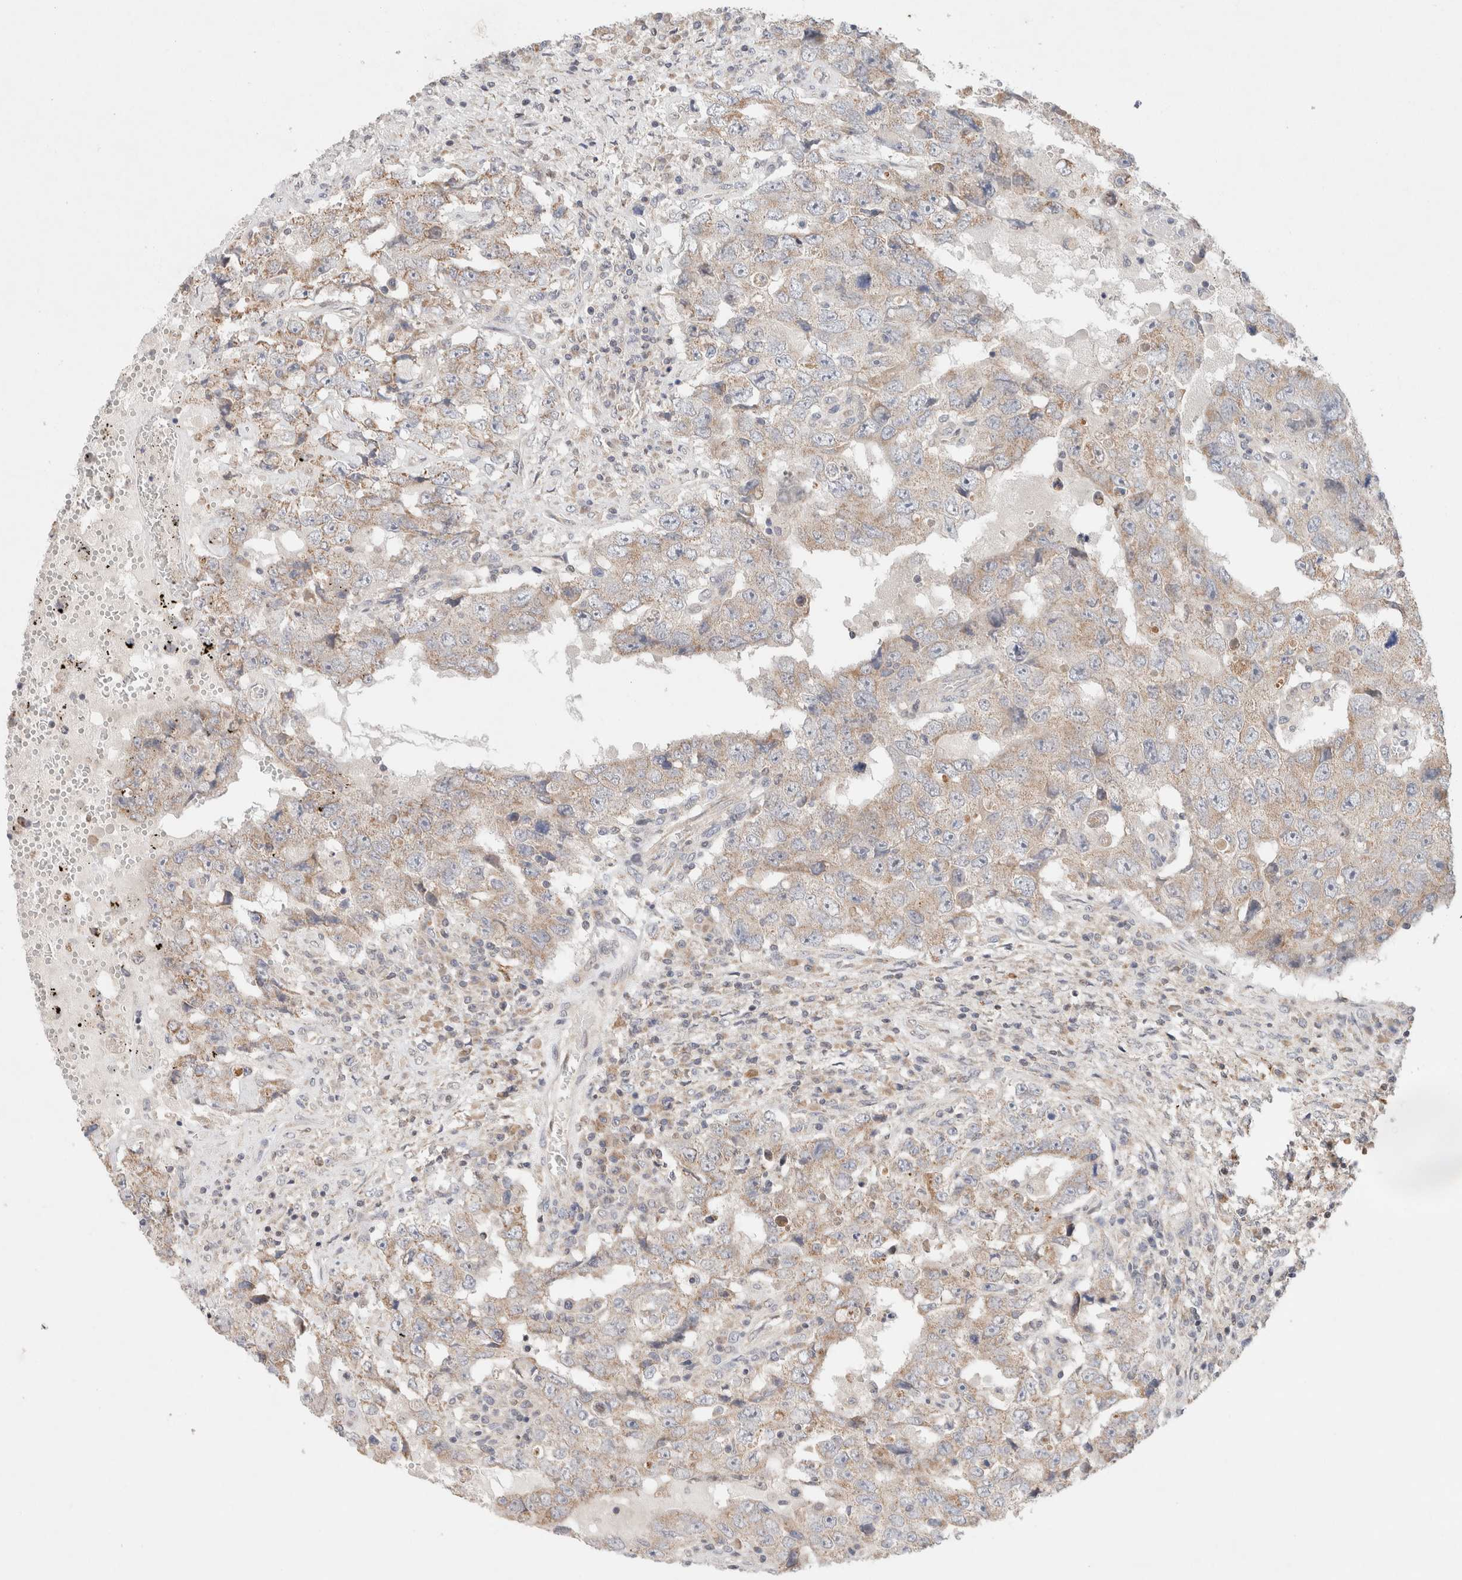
{"staining": {"intensity": "weak", "quantity": "25%-75%", "location": "cytoplasmic/membranous"}, "tissue": "testis cancer", "cell_type": "Tumor cells", "image_type": "cancer", "snomed": [{"axis": "morphology", "description": "Carcinoma, Embryonal, NOS"}, {"axis": "topography", "description": "Testis"}], "caption": "Testis cancer stained with a protein marker exhibits weak staining in tumor cells.", "gene": "ERI3", "patient": {"sex": "male", "age": 26}}